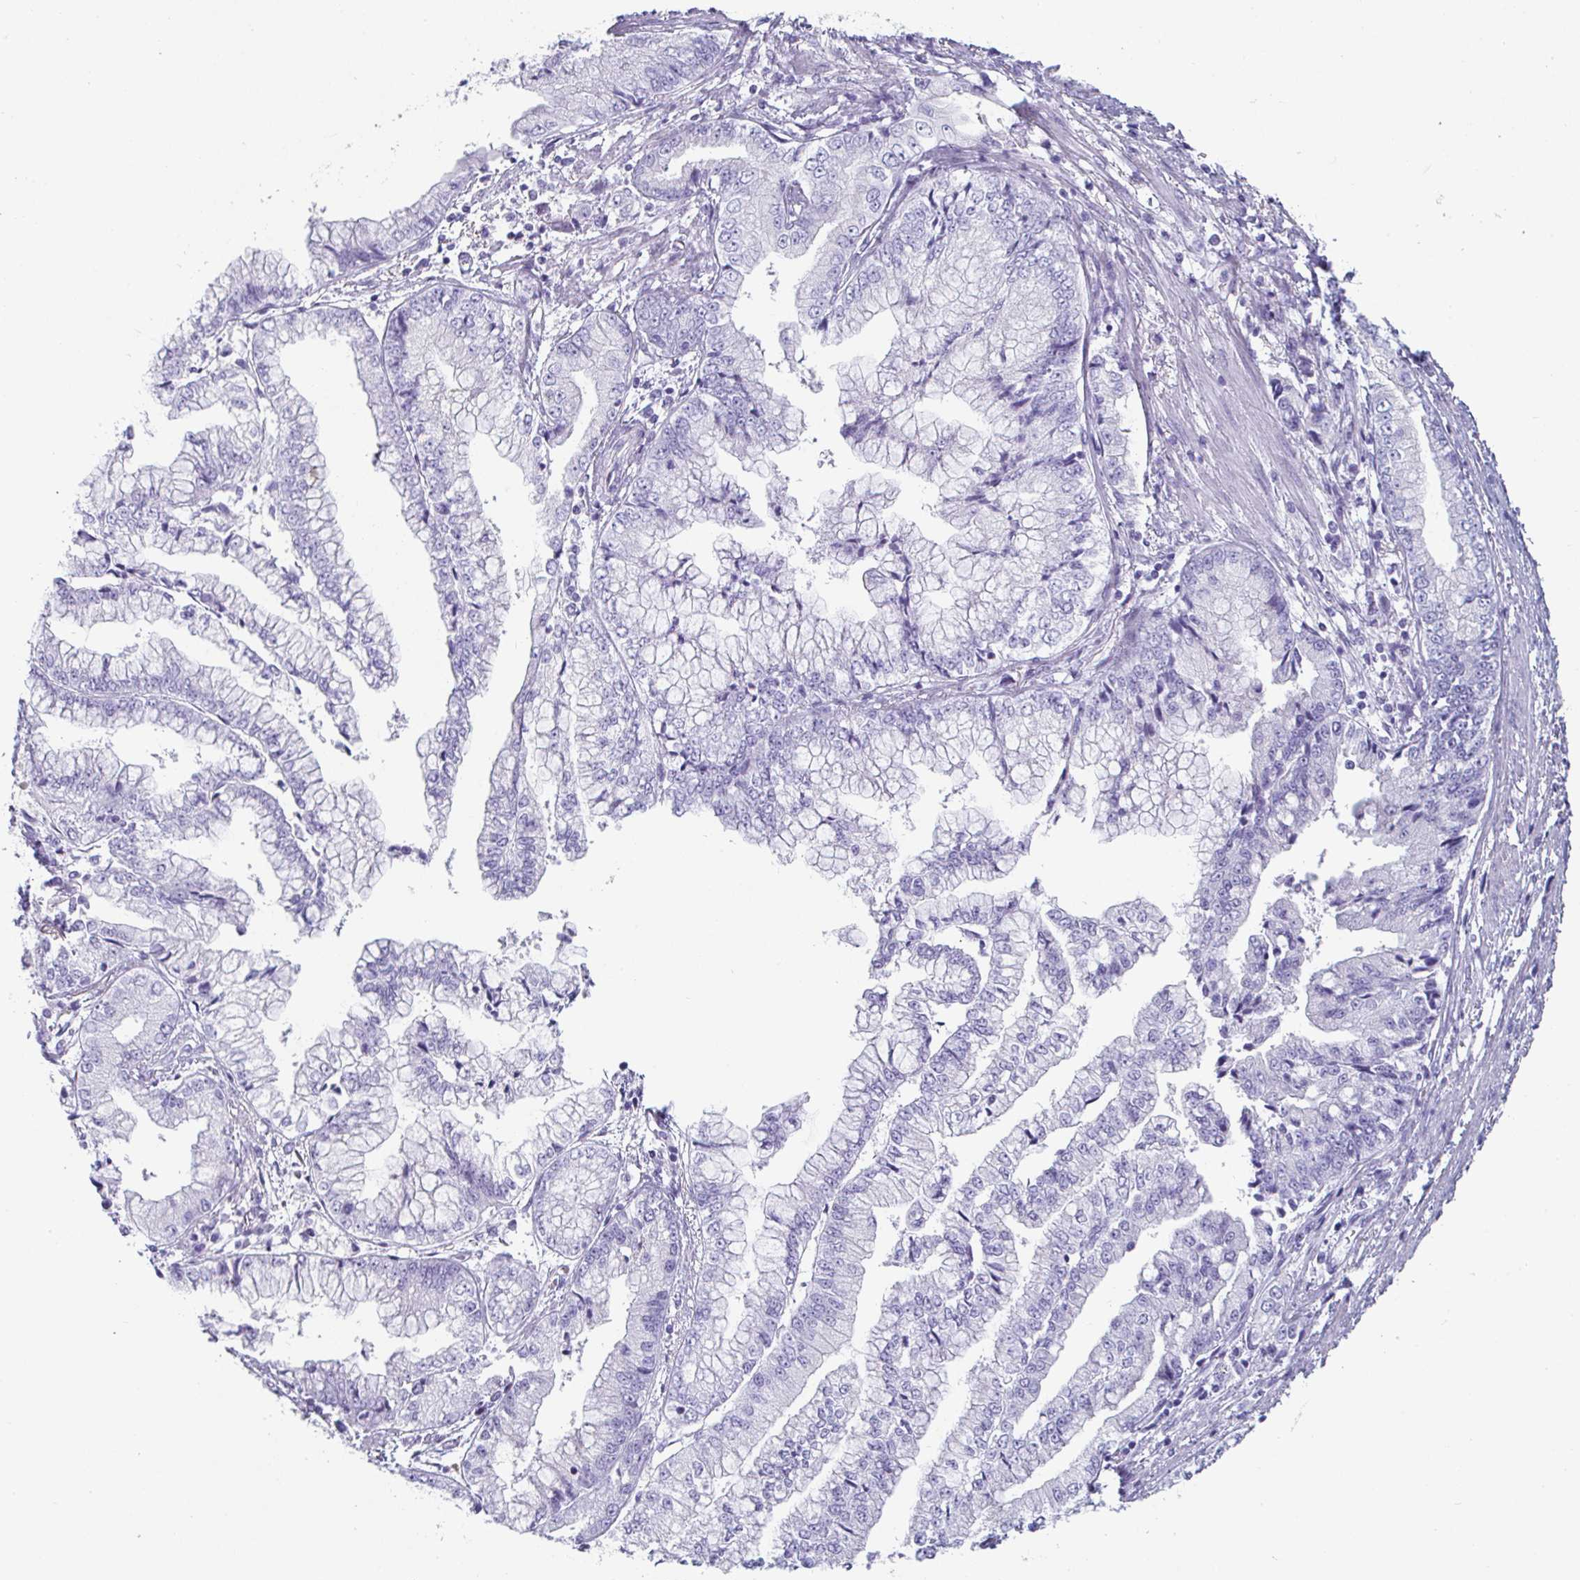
{"staining": {"intensity": "negative", "quantity": "none", "location": "none"}, "tissue": "stomach cancer", "cell_type": "Tumor cells", "image_type": "cancer", "snomed": [{"axis": "morphology", "description": "Adenocarcinoma, NOS"}, {"axis": "topography", "description": "Stomach, upper"}], "caption": "Histopathology image shows no significant protein expression in tumor cells of adenocarcinoma (stomach).", "gene": "CREG2", "patient": {"sex": "female", "age": 74}}